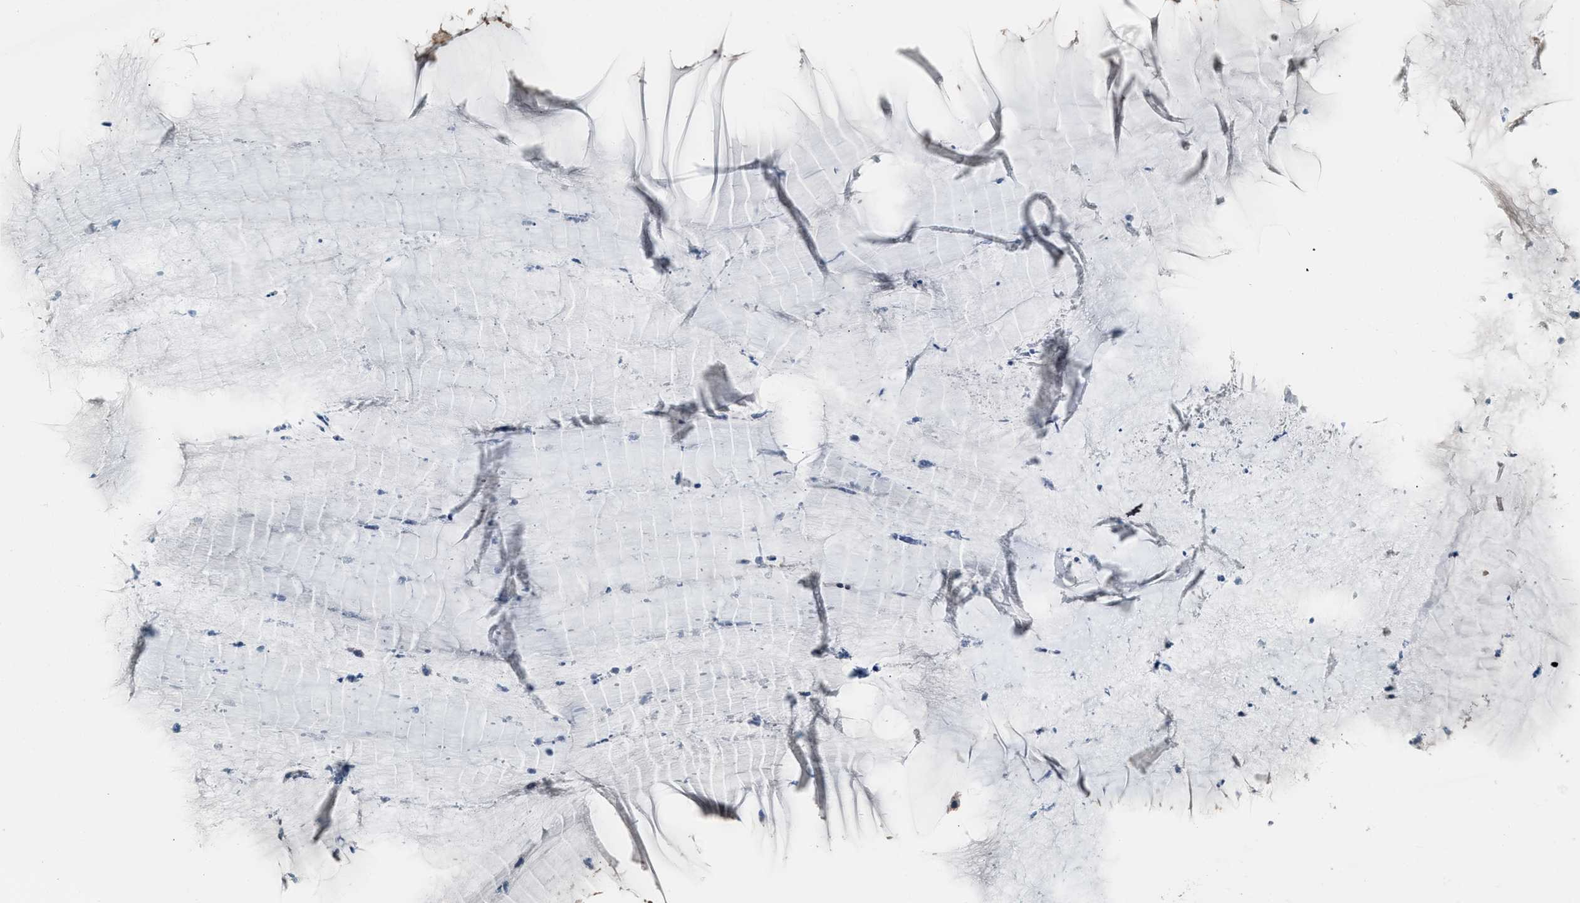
{"staining": {"intensity": "strong", "quantity": ">75%", "location": "cytoplasmic/membranous"}, "tissue": "cervix", "cell_type": "Glandular cells", "image_type": "normal", "snomed": [{"axis": "morphology", "description": "Normal tissue, NOS"}, {"axis": "topography", "description": "Cervix"}], "caption": "Immunohistochemical staining of benign human cervix shows >75% levels of strong cytoplasmic/membranous protein expression in approximately >75% of glandular cells.", "gene": "SESN2", "patient": {"sex": "female", "age": 77}}